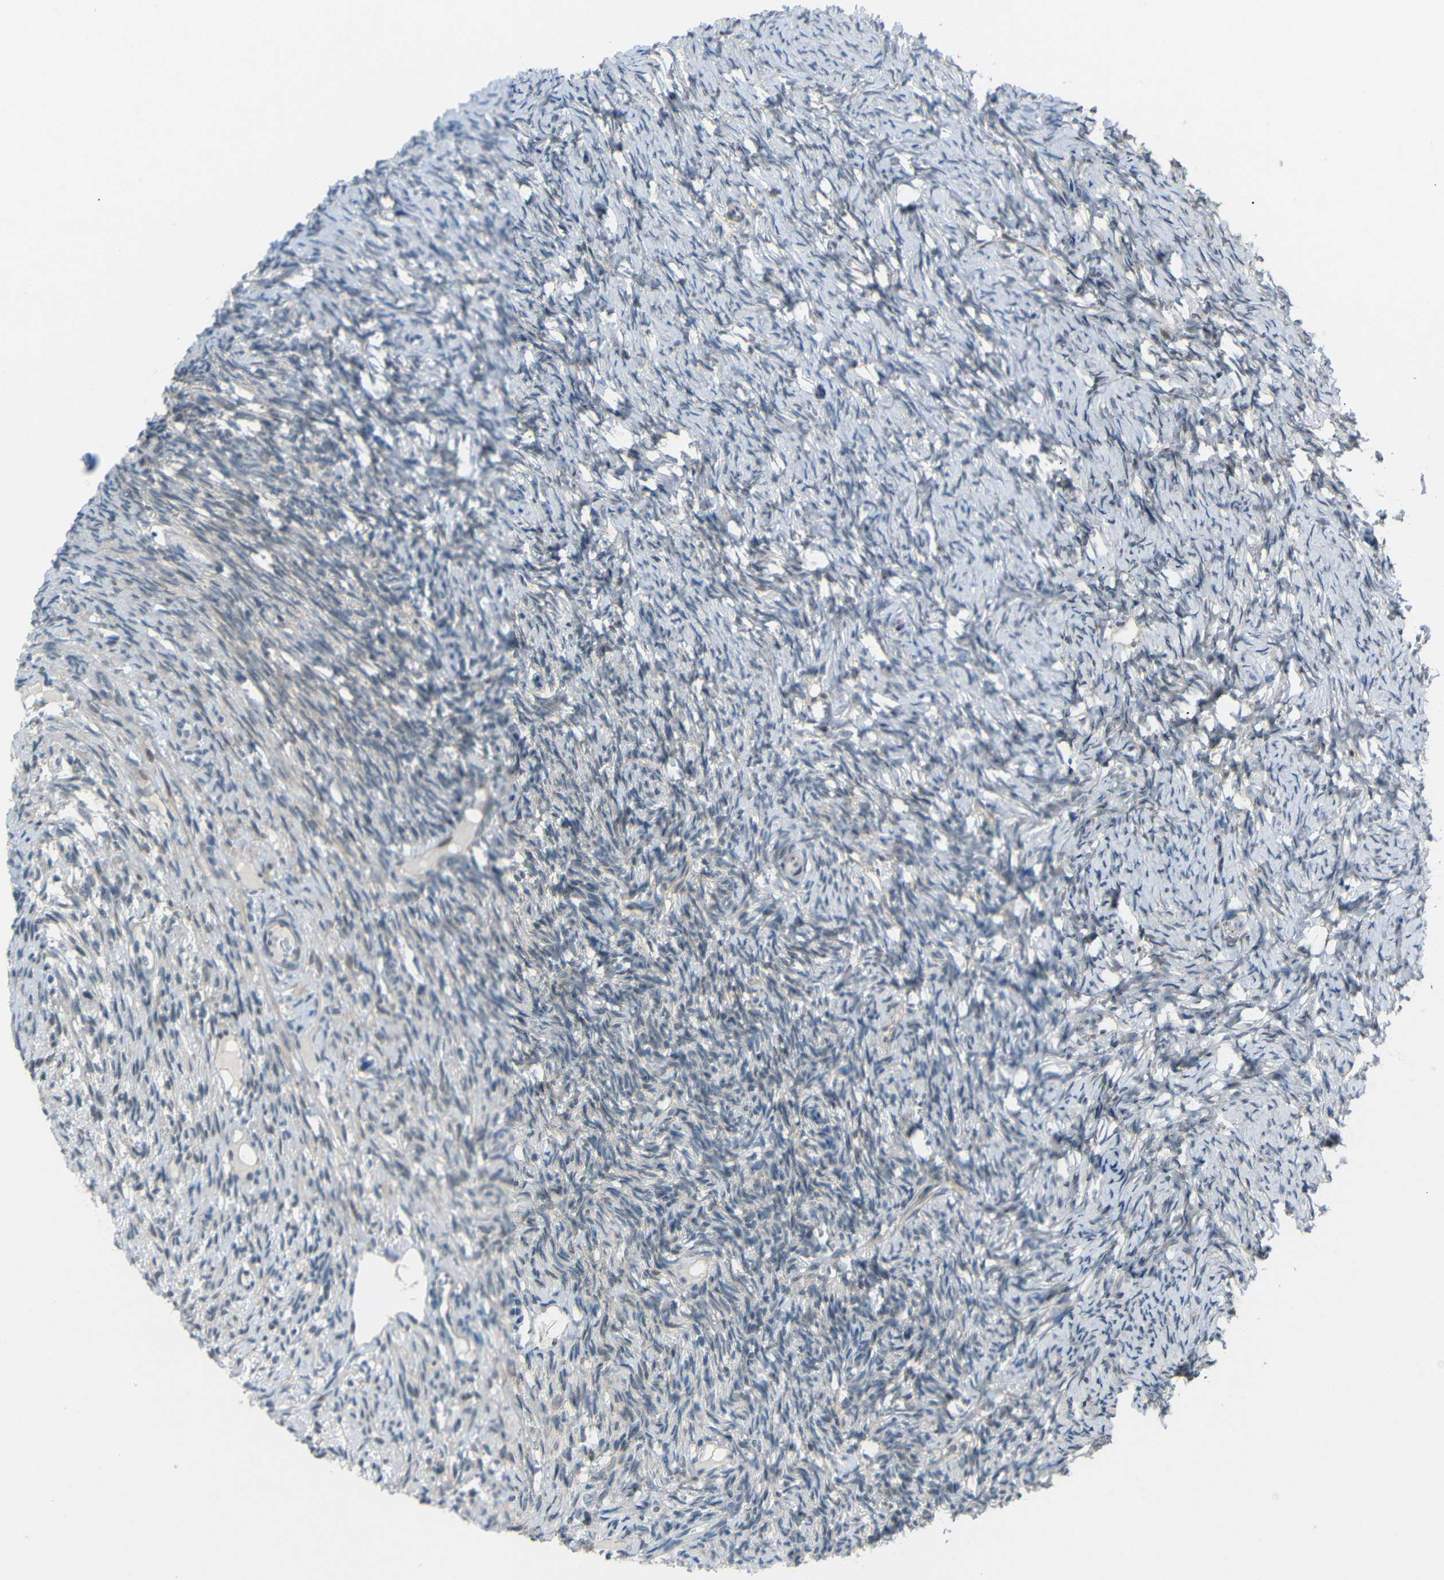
{"staining": {"intensity": "weak", "quantity": ">75%", "location": "cytoplasmic/membranous"}, "tissue": "ovary", "cell_type": "Follicle cells", "image_type": "normal", "snomed": [{"axis": "morphology", "description": "Normal tissue, NOS"}, {"axis": "topography", "description": "Ovary"}], "caption": "Immunohistochemistry (IHC) of normal human ovary displays low levels of weak cytoplasmic/membranous expression in about >75% of follicle cells.", "gene": "GPR158", "patient": {"sex": "female", "age": 33}}